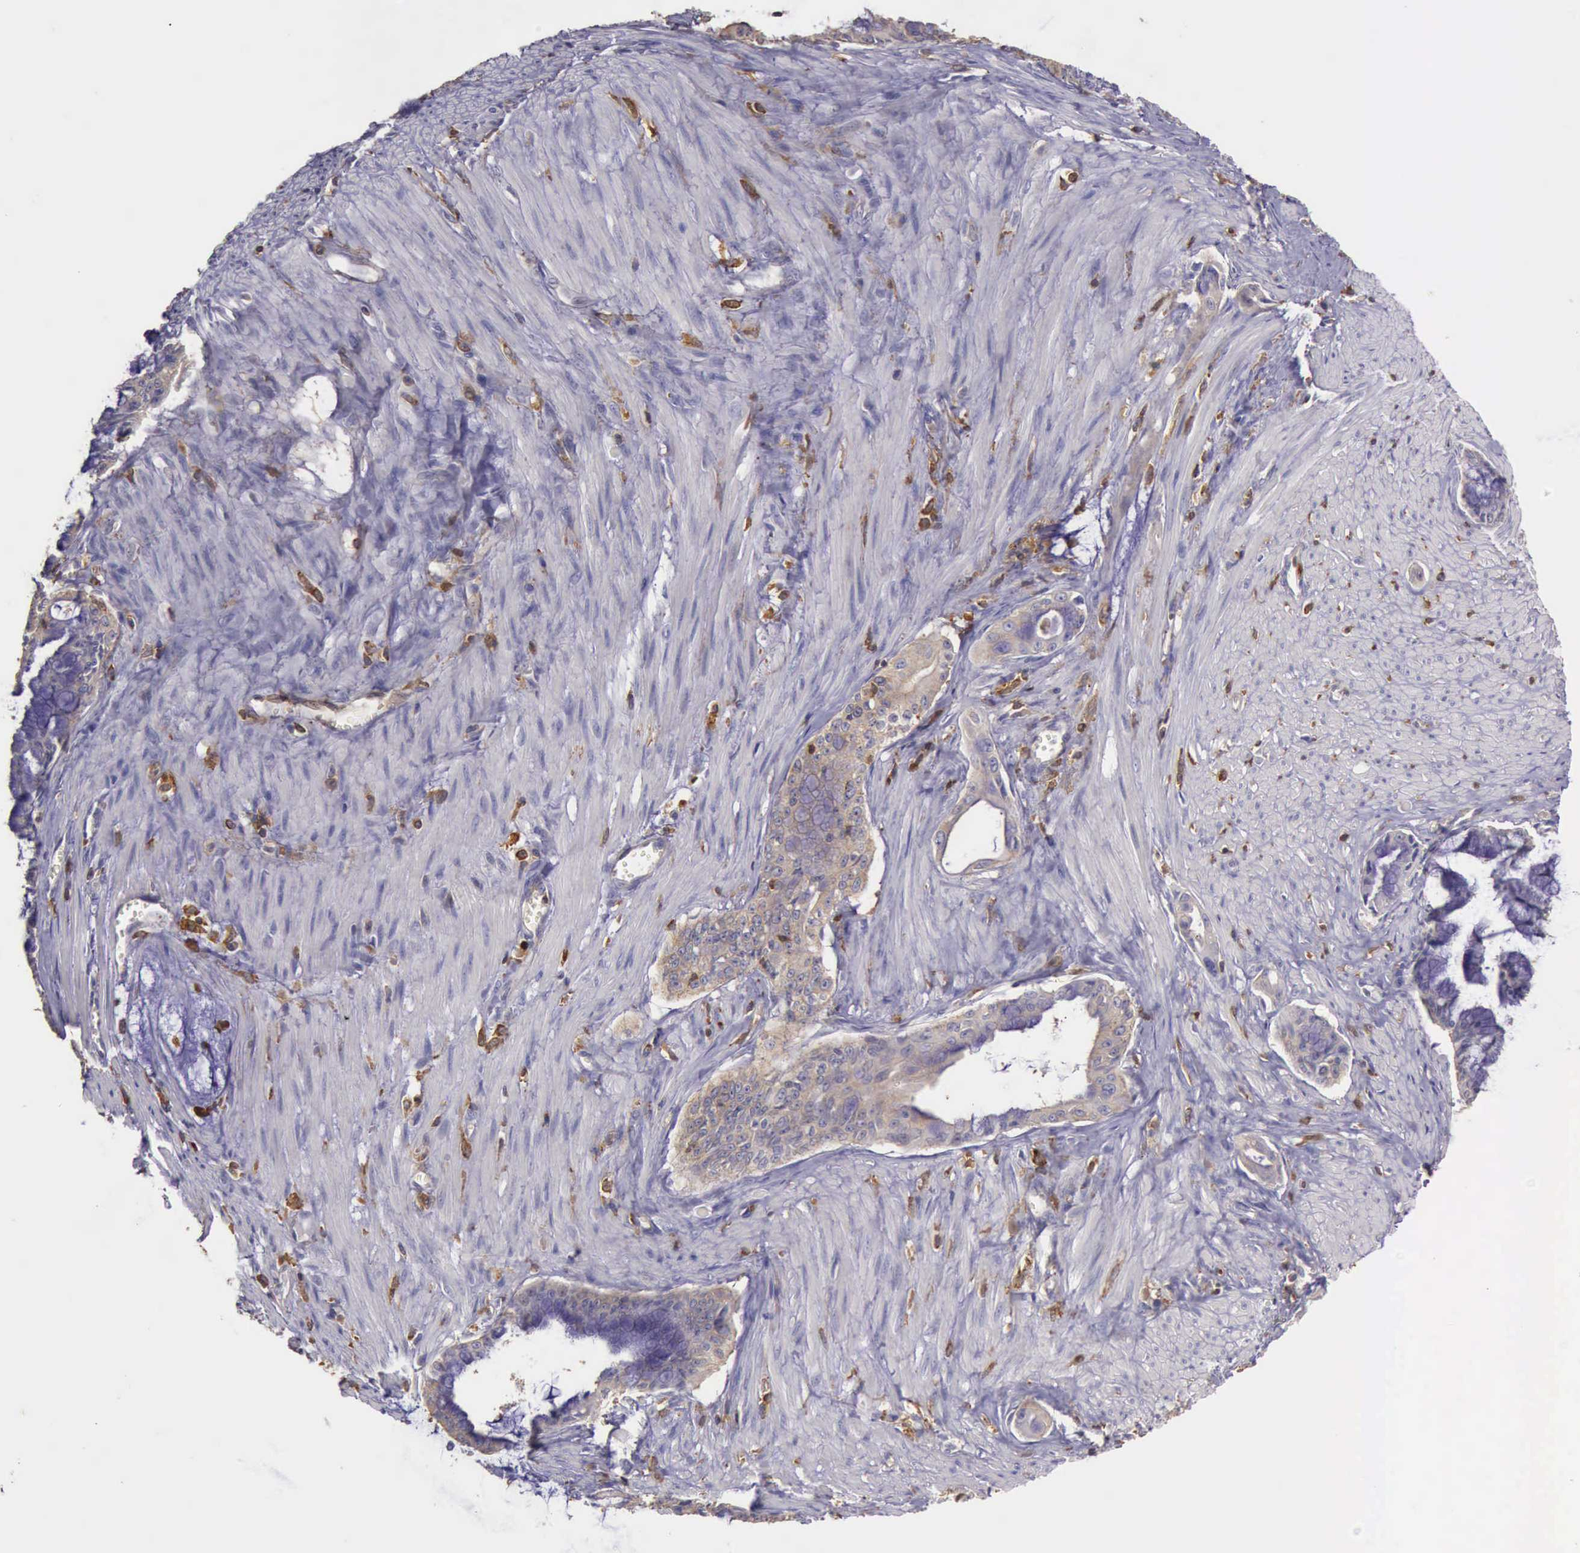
{"staining": {"intensity": "weak", "quantity": "25%-75%", "location": "cytoplasmic/membranous"}, "tissue": "pancreatic cancer", "cell_type": "Tumor cells", "image_type": "cancer", "snomed": [{"axis": "morphology", "description": "Adenocarcinoma, NOS"}, {"axis": "topography", "description": "Pancreas"}], "caption": "Adenocarcinoma (pancreatic) stained with a protein marker reveals weak staining in tumor cells.", "gene": "ARHGAP4", "patient": {"sex": "male", "age": 59}}